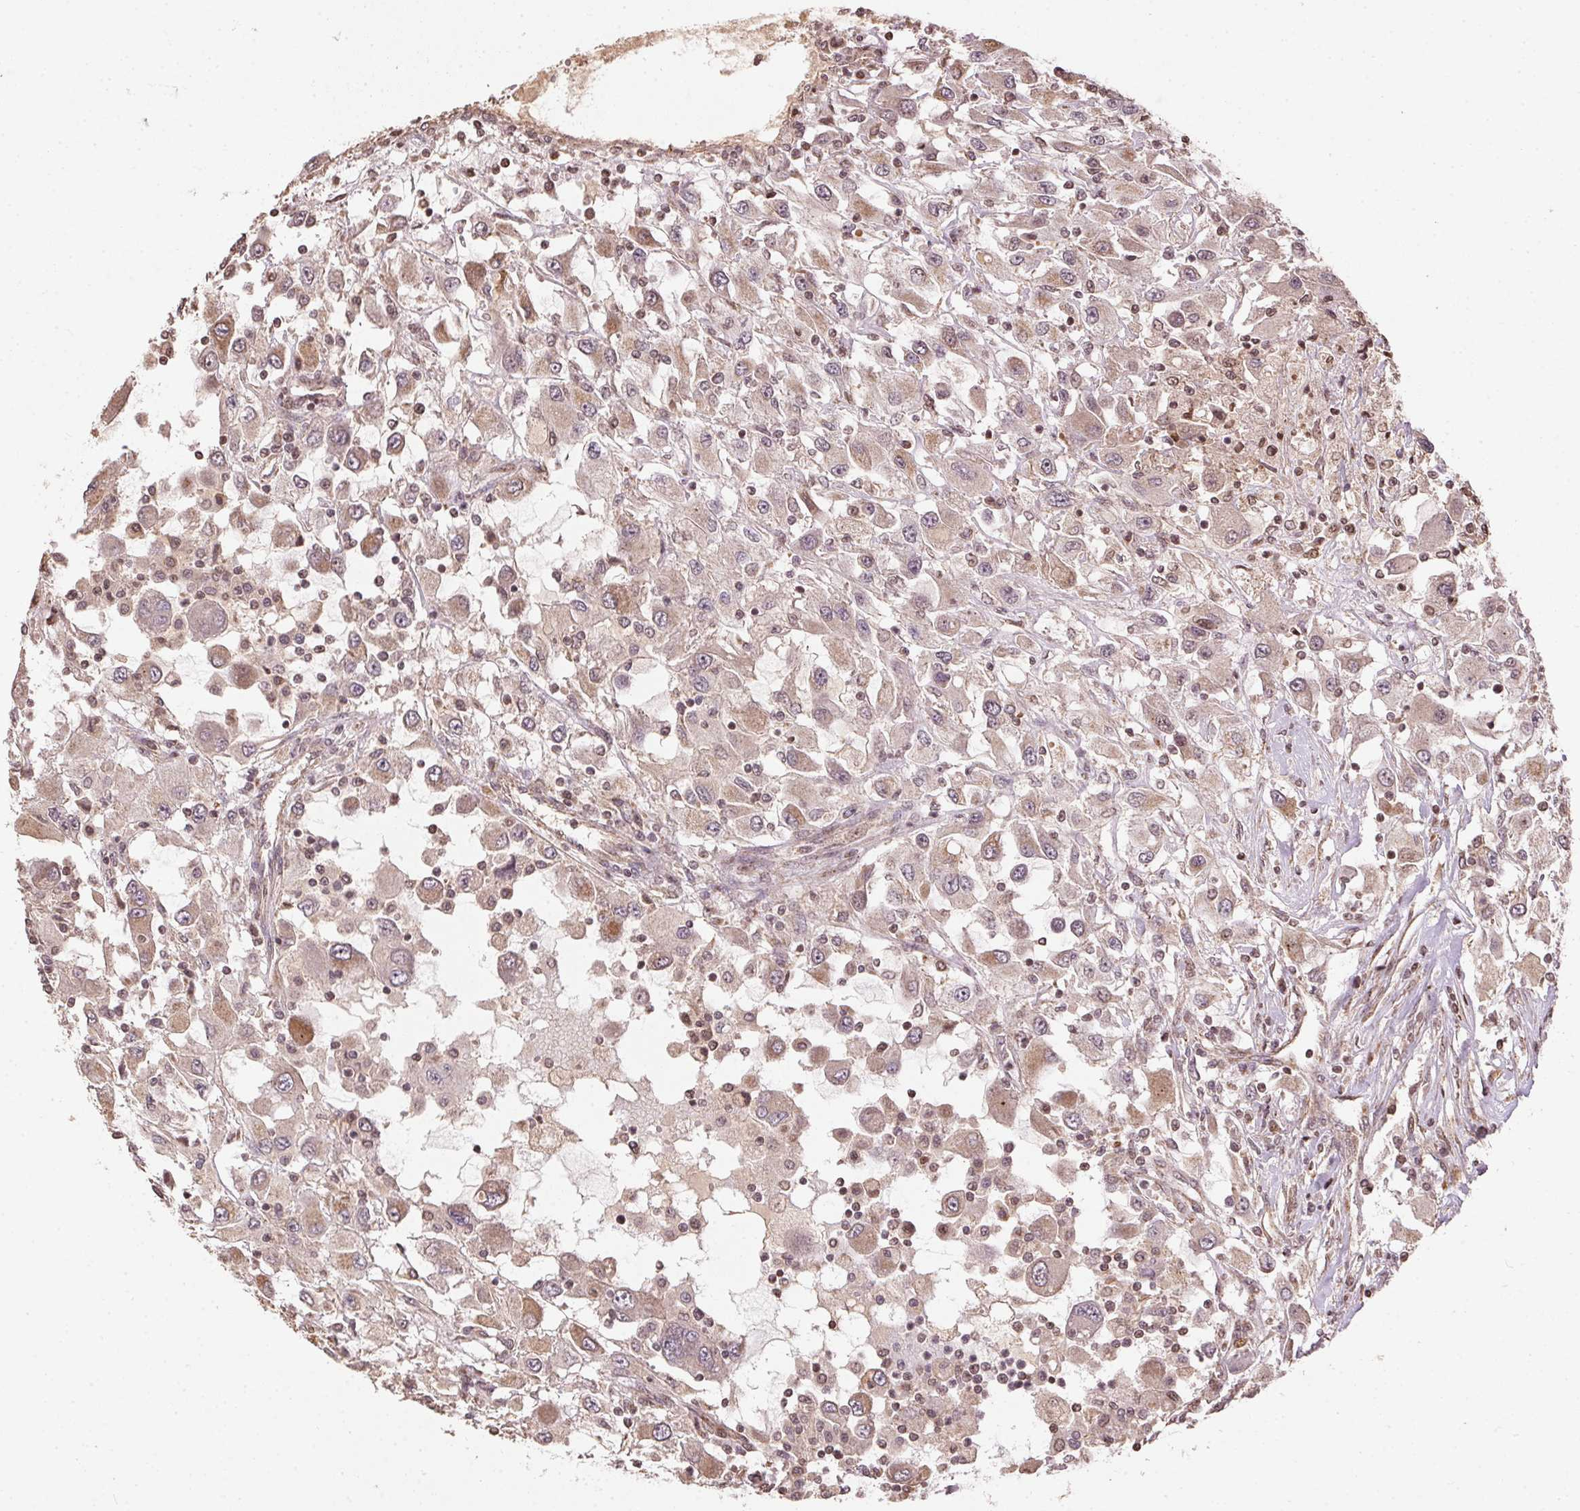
{"staining": {"intensity": "weak", "quantity": "25%-75%", "location": "cytoplasmic/membranous"}, "tissue": "renal cancer", "cell_type": "Tumor cells", "image_type": "cancer", "snomed": [{"axis": "morphology", "description": "Adenocarcinoma, NOS"}, {"axis": "topography", "description": "Kidney"}], "caption": "Renal adenocarcinoma stained for a protein demonstrates weak cytoplasmic/membranous positivity in tumor cells.", "gene": "SPRED2", "patient": {"sex": "female", "age": 67}}